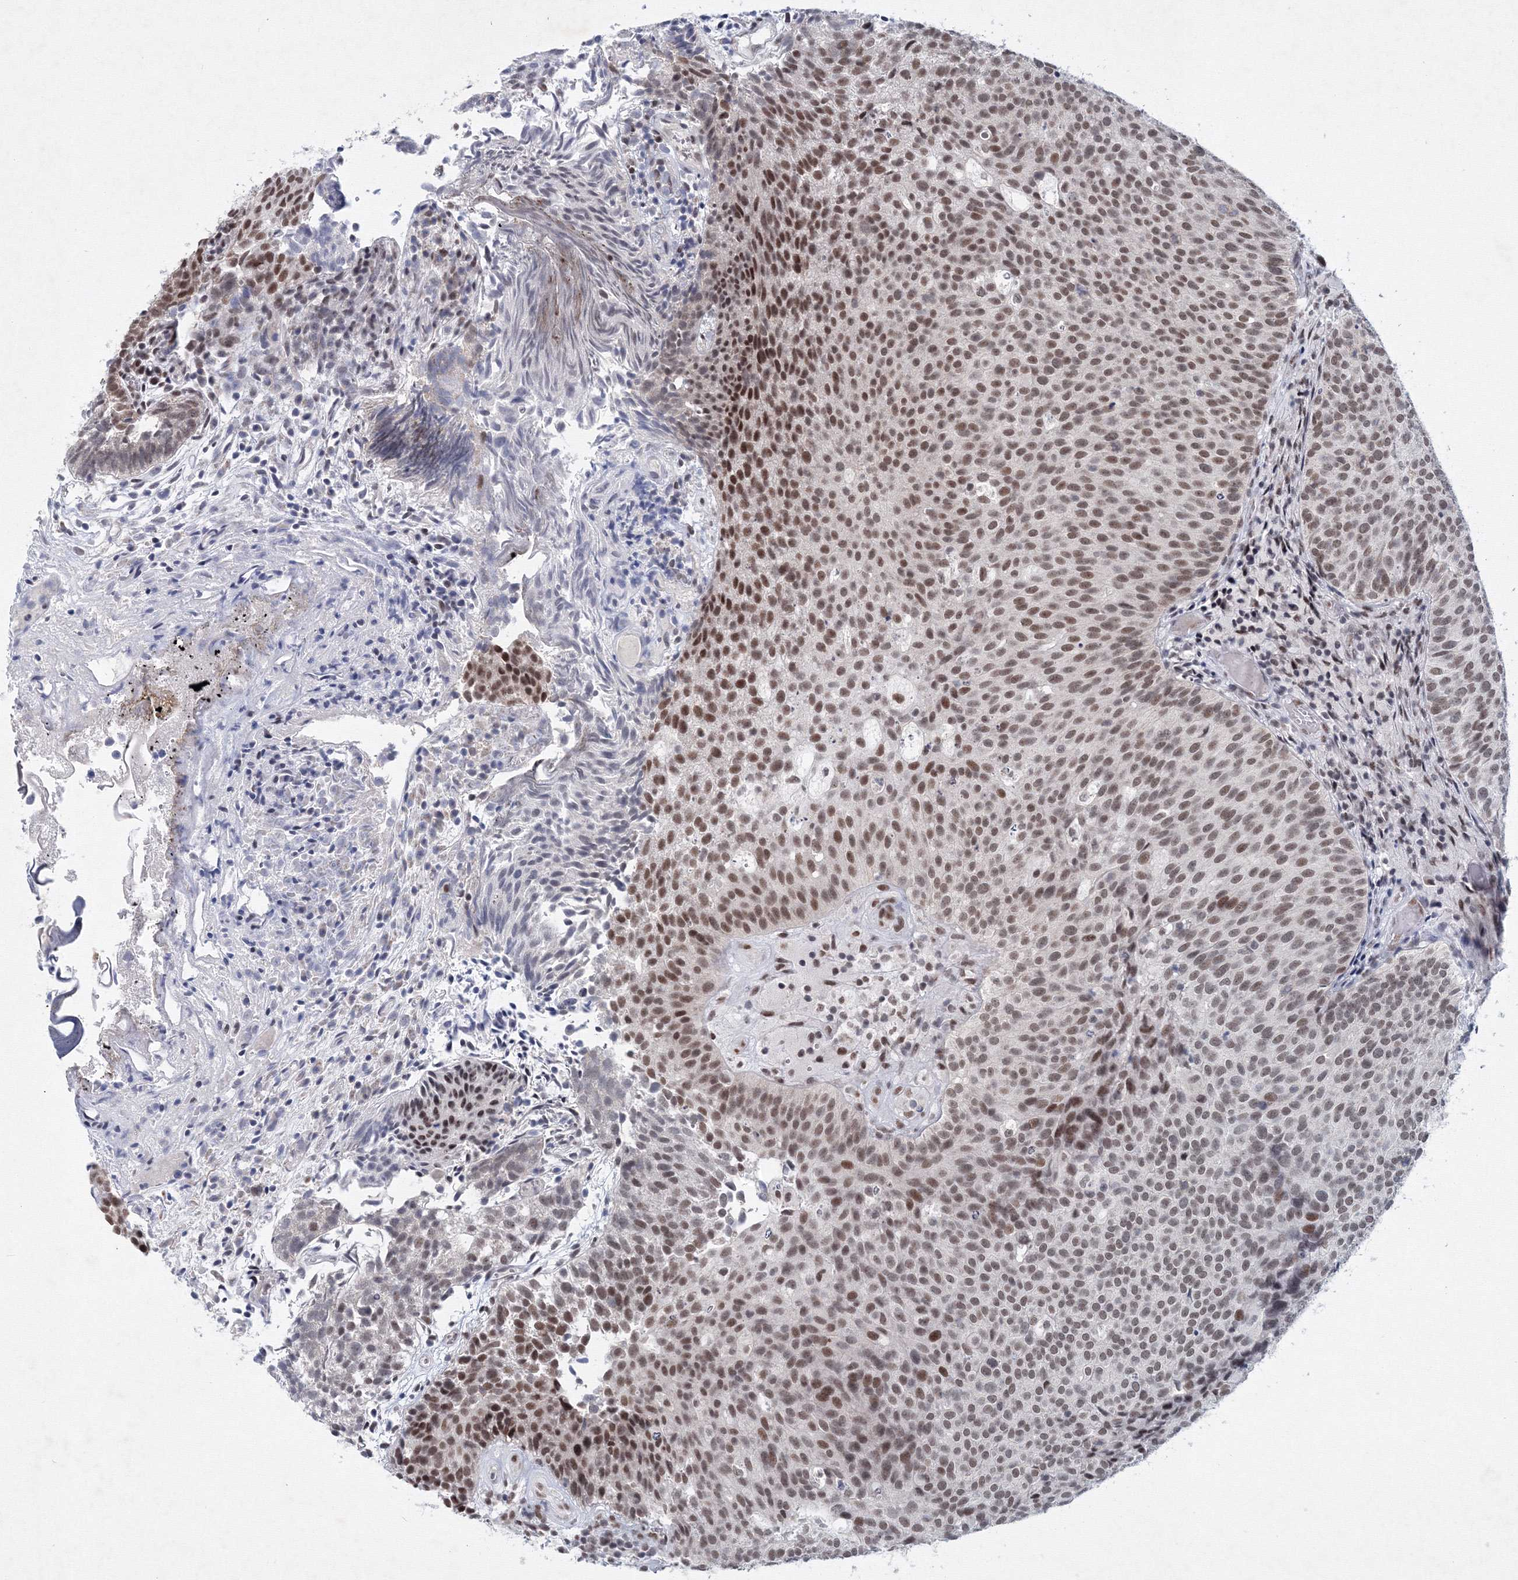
{"staining": {"intensity": "moderate", "quantity": ">75%", "location": "nuclear"}, "tissue": "urothelial cancer", "cell_type": "Tumor cells", "image_type": "cancer", "snomed": [{"axis": "morphology", "description": "Urothelial carcinoma, Low grade"}, {"axis": "topography", "description": "Urinary bladder"}], "caption": "Immunohistochemistry (IHC) of urothelial cancer shows medium levels of moderate nuclear expression in approximately >75% of tumor cells.", "gene": "SF3B6", "patient": {"sex": "male", "age": 86}}